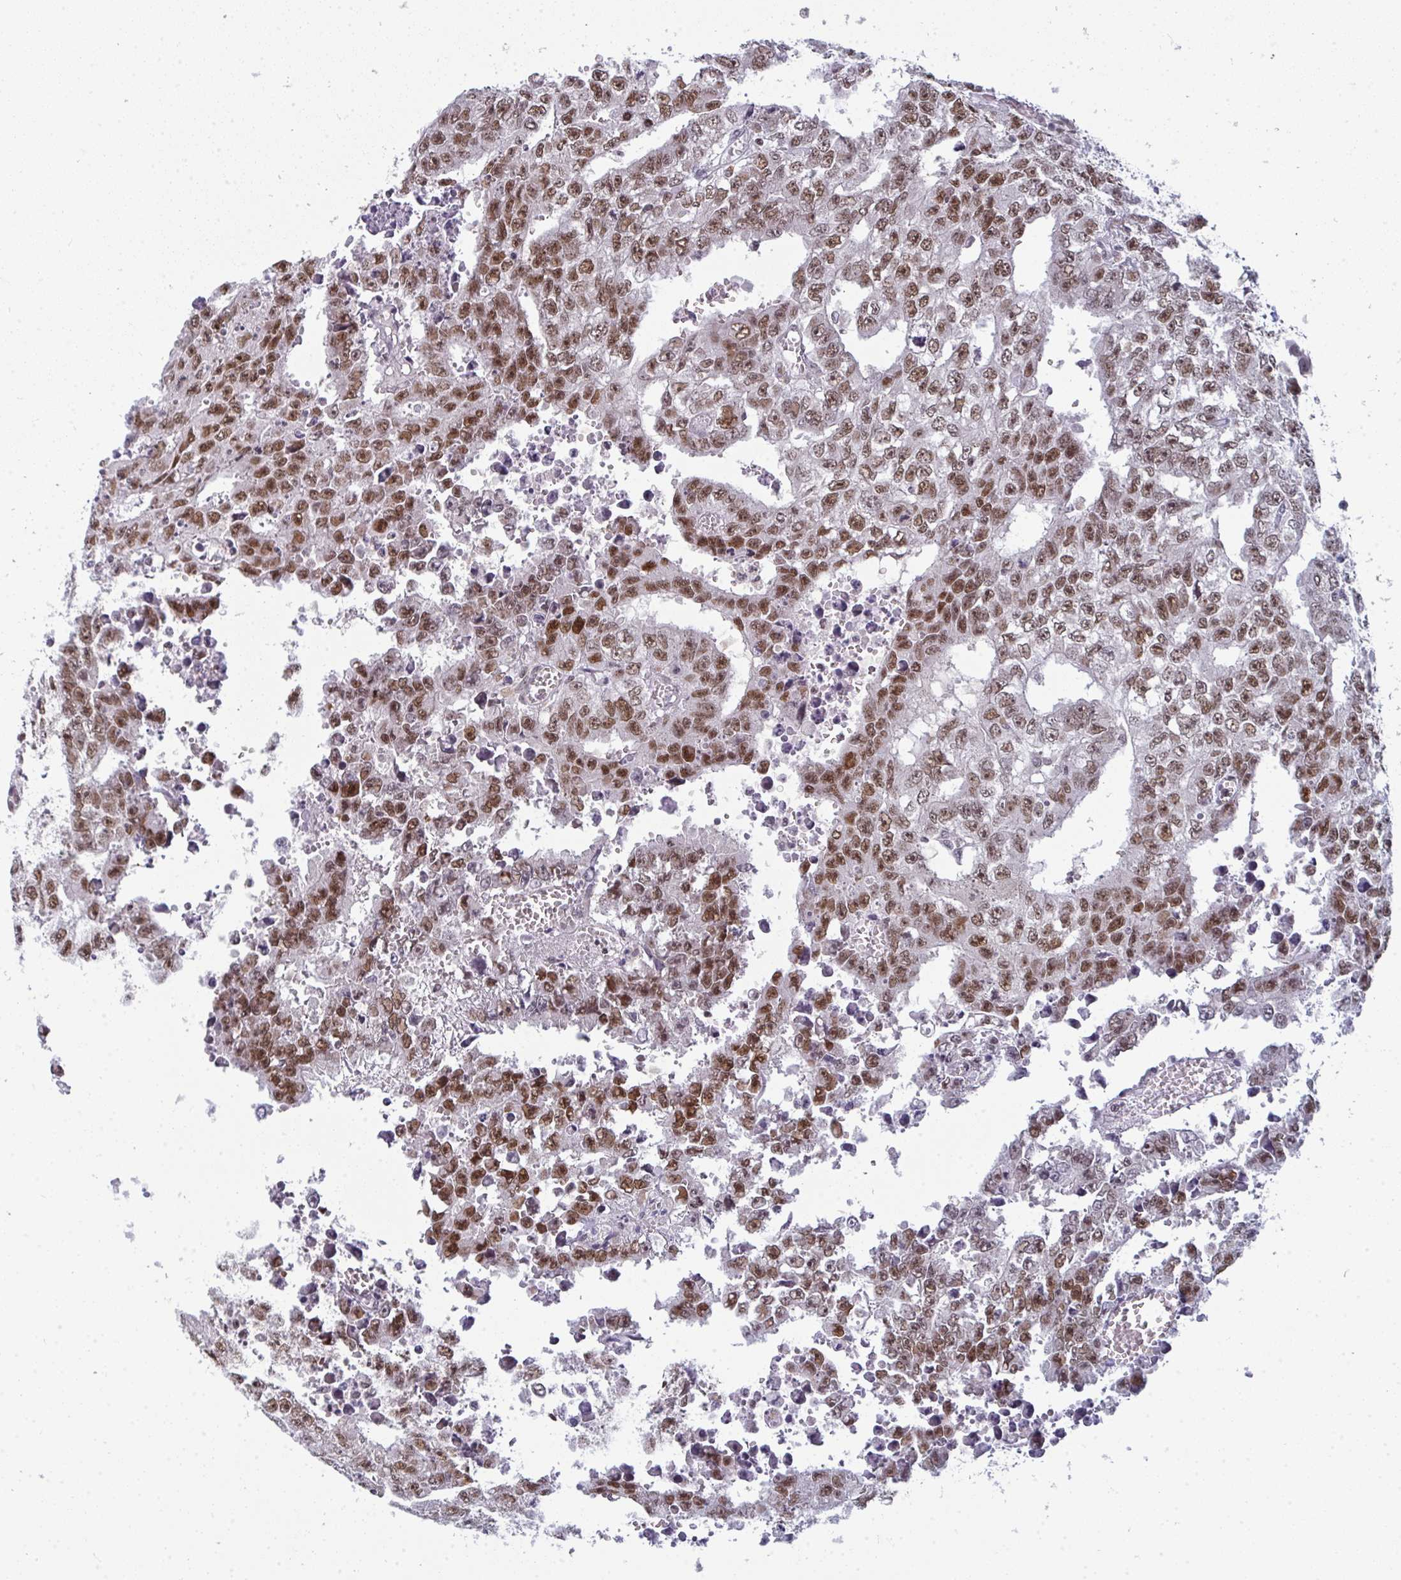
{"staining": {"intensity": "strong", "quantity": ">75%", "location": "nuclear"}, "tissue": "testis cancer", "cell_type": "Tumor cells", "image_type": "cancer", "snomed": [{"axis": "morphology", "description": "Carcinoma, Embryonal, NOS"}, {"axis": "morphology", "description": "Teratoma, malignant, NOS"}, {"axis": "topography", "description": "Testis"}], "caption": "Protein expression analysis of testis embryonal carcinoma exhibits strong nuclear staining in approximately >75% of tumor cells. Nuclei are stained in blue.", "gene": "ATF1", "patient": {"sex": "male", "age": 24}}